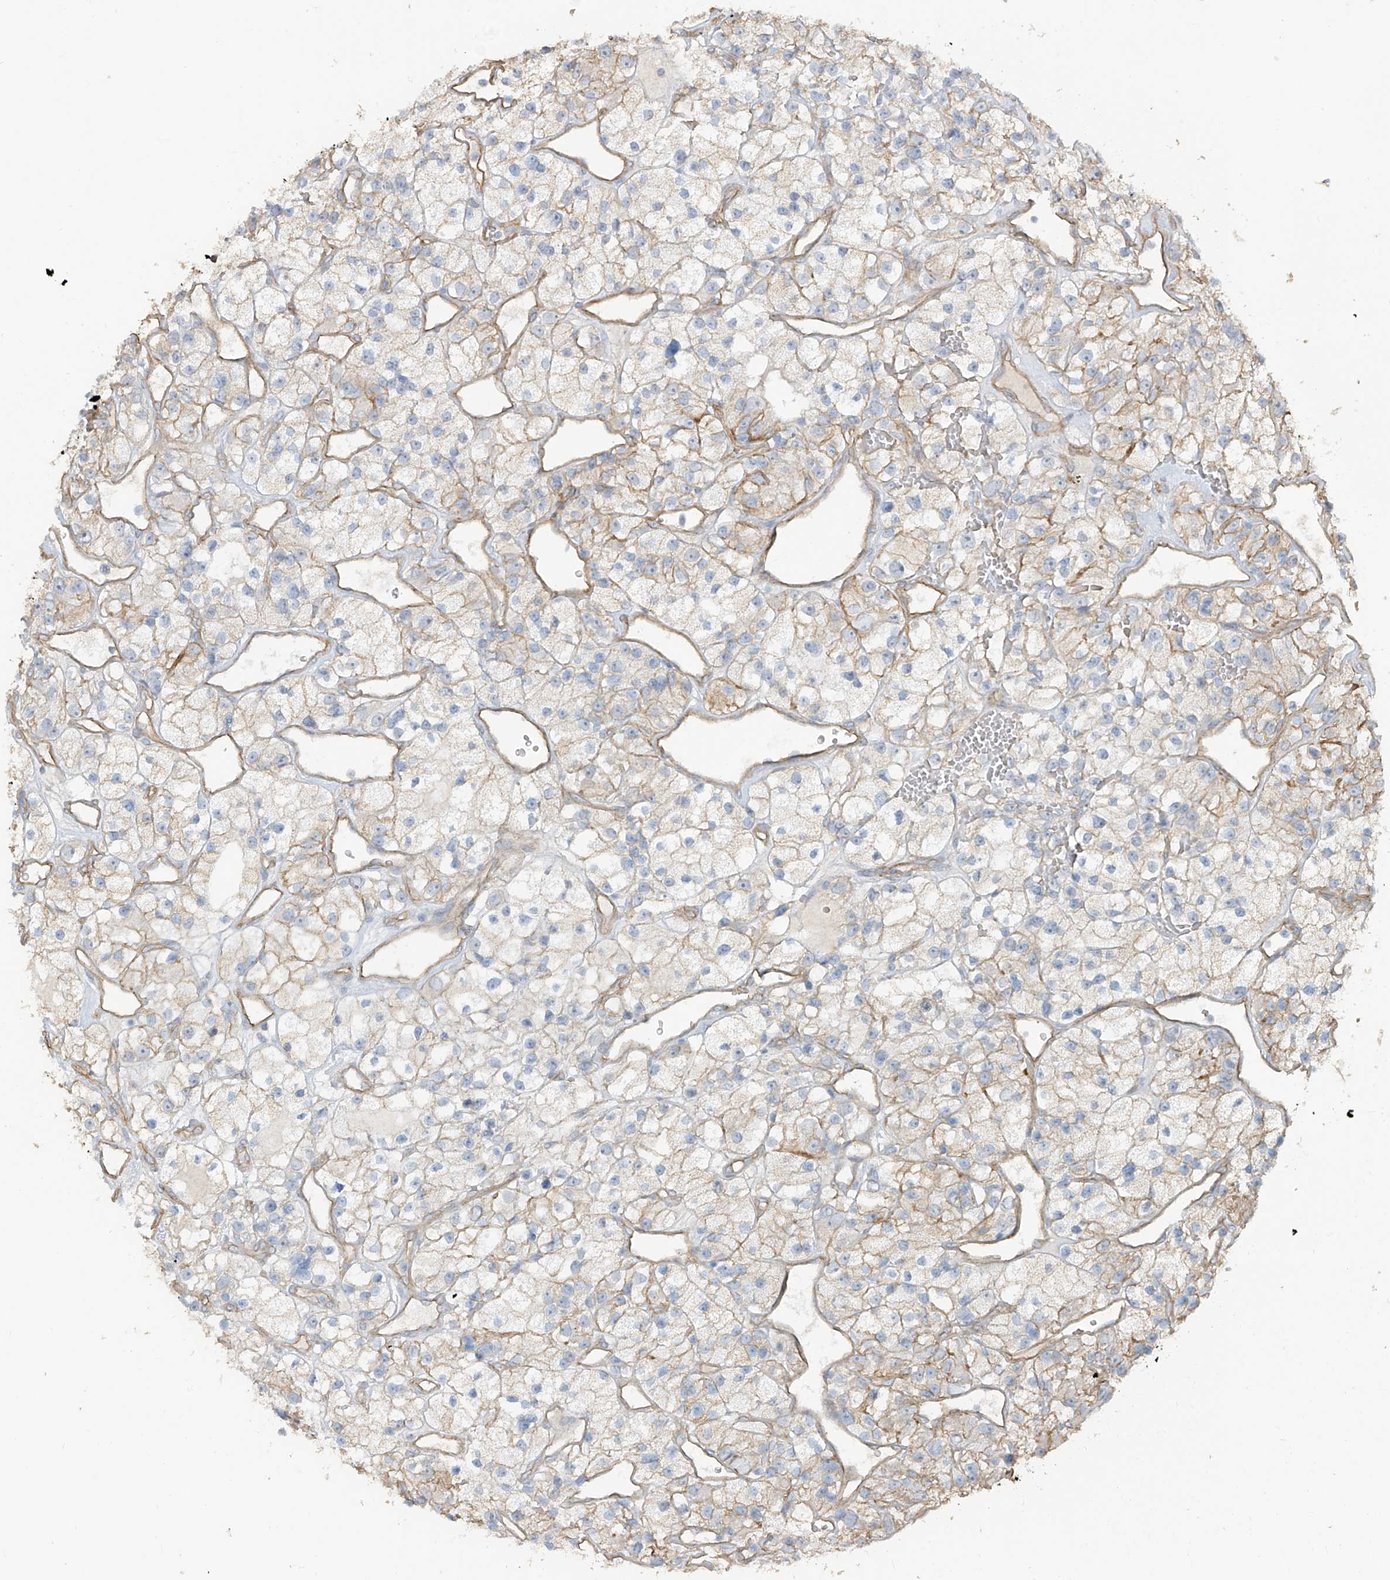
{"staining": {"intensity": "weak", "quantity": "<25%", "location": "cytoplasmic/membranous"}, "tissue": "renal cancer", "cell_type": "Tumor cells", "image_type": "cancer", "snomed": [{"axis": "morphology", "description": "Adenocarcinoma, NOS"}, {"axis": "topography", "description": "Kidney"}], "caption": "This is a photomicrograph of immunohistochemistry (IHC) staining of renal cancer, which shows no expression in tumor cells.", "gene": "TUBE1", "patient": {"sex": "female", "age": 57}}